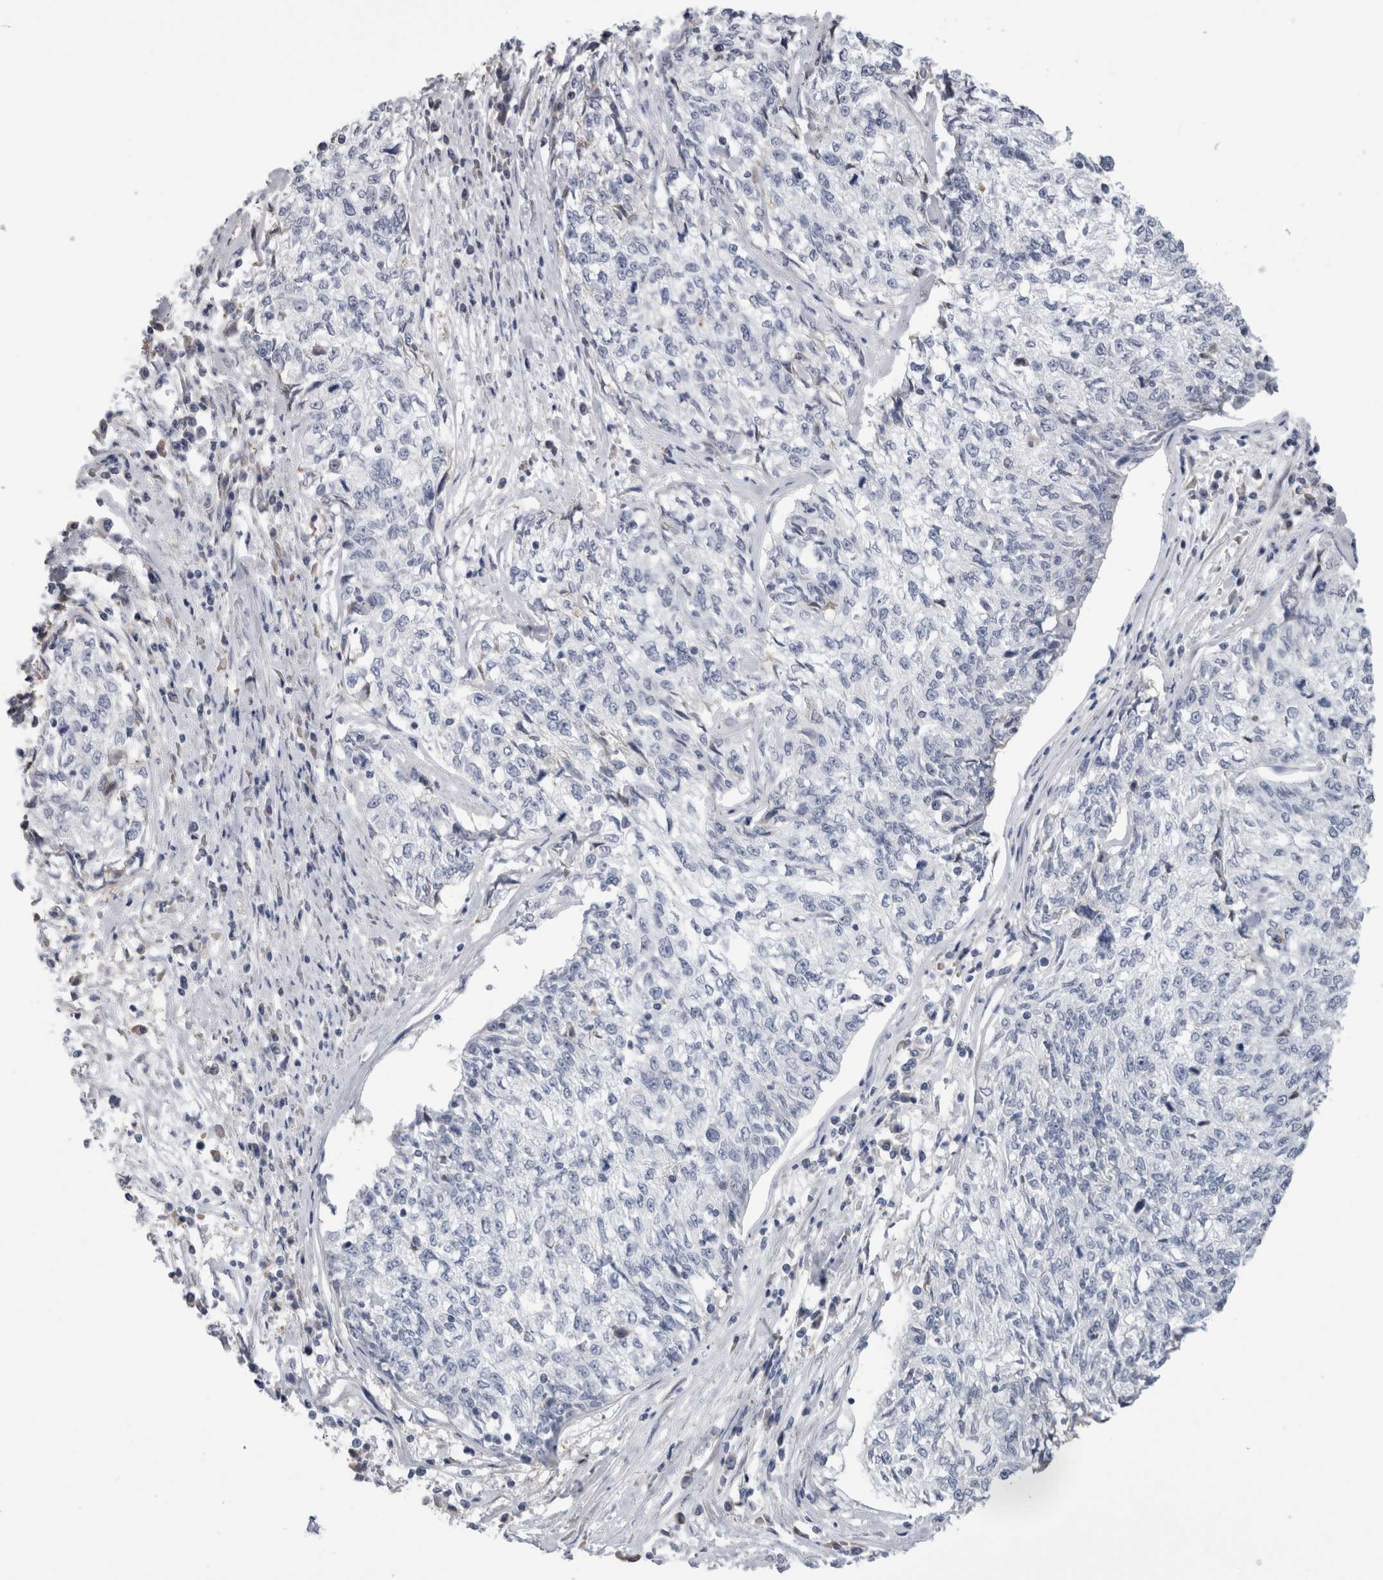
{"staining": {"intensity": "negative", "quantity": "none", "location": "none"}, "tissue": "cervical cancer", "cell_type": "Tumor cells", "image_type": "cancer", "snomed": [{"axis": "morphology", "description": "Squamous cell carcinoma, NOS"}, {"axis": "topography", "description": "Cervix"}], "caption": "Immunohistochemistry of human cervical cancer exhibits no staining in tumor cells.", "gene": "SMAP2", "patient": {"sex": "female", "age": 57}}